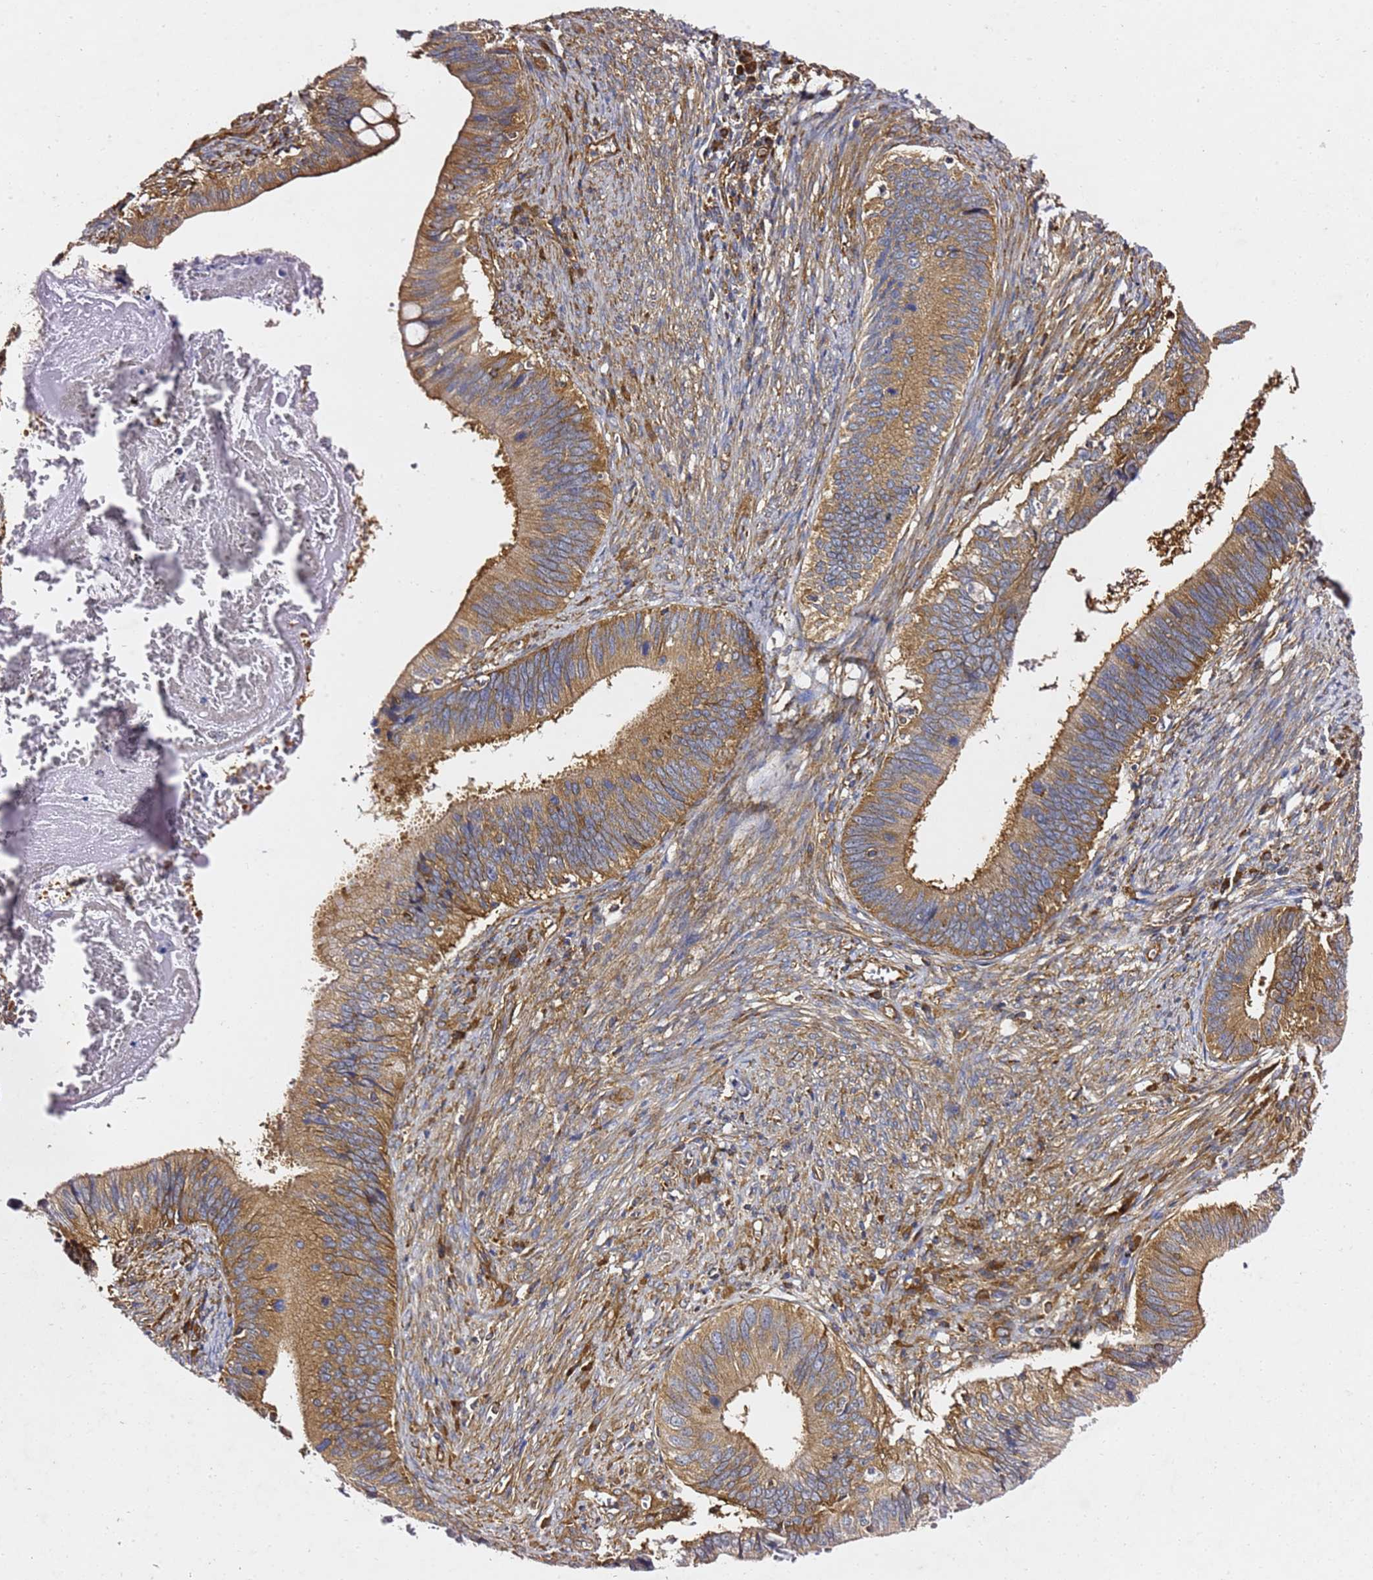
{"staining": {"intensity": "moderate", "quantity": ">75%", "location": "cytoplasmic/membranous"}, "tissue": "cervical cancer", "cell_type": "Tumor cells", "image_type": "cancer", "snomed": [{"axis": "morphology", "description": "Adenocarcinoma, NOS"}, {"axis": "topography", "description": "Cervix"}], "caption": "Protein analysis of cervical cancer tissue demonstrates moderate cytoplasmic/membranous staining in approximately >75% of tumor cells.", "gene": "TPST1", "patient": {"sex": "female", "age": 42}}